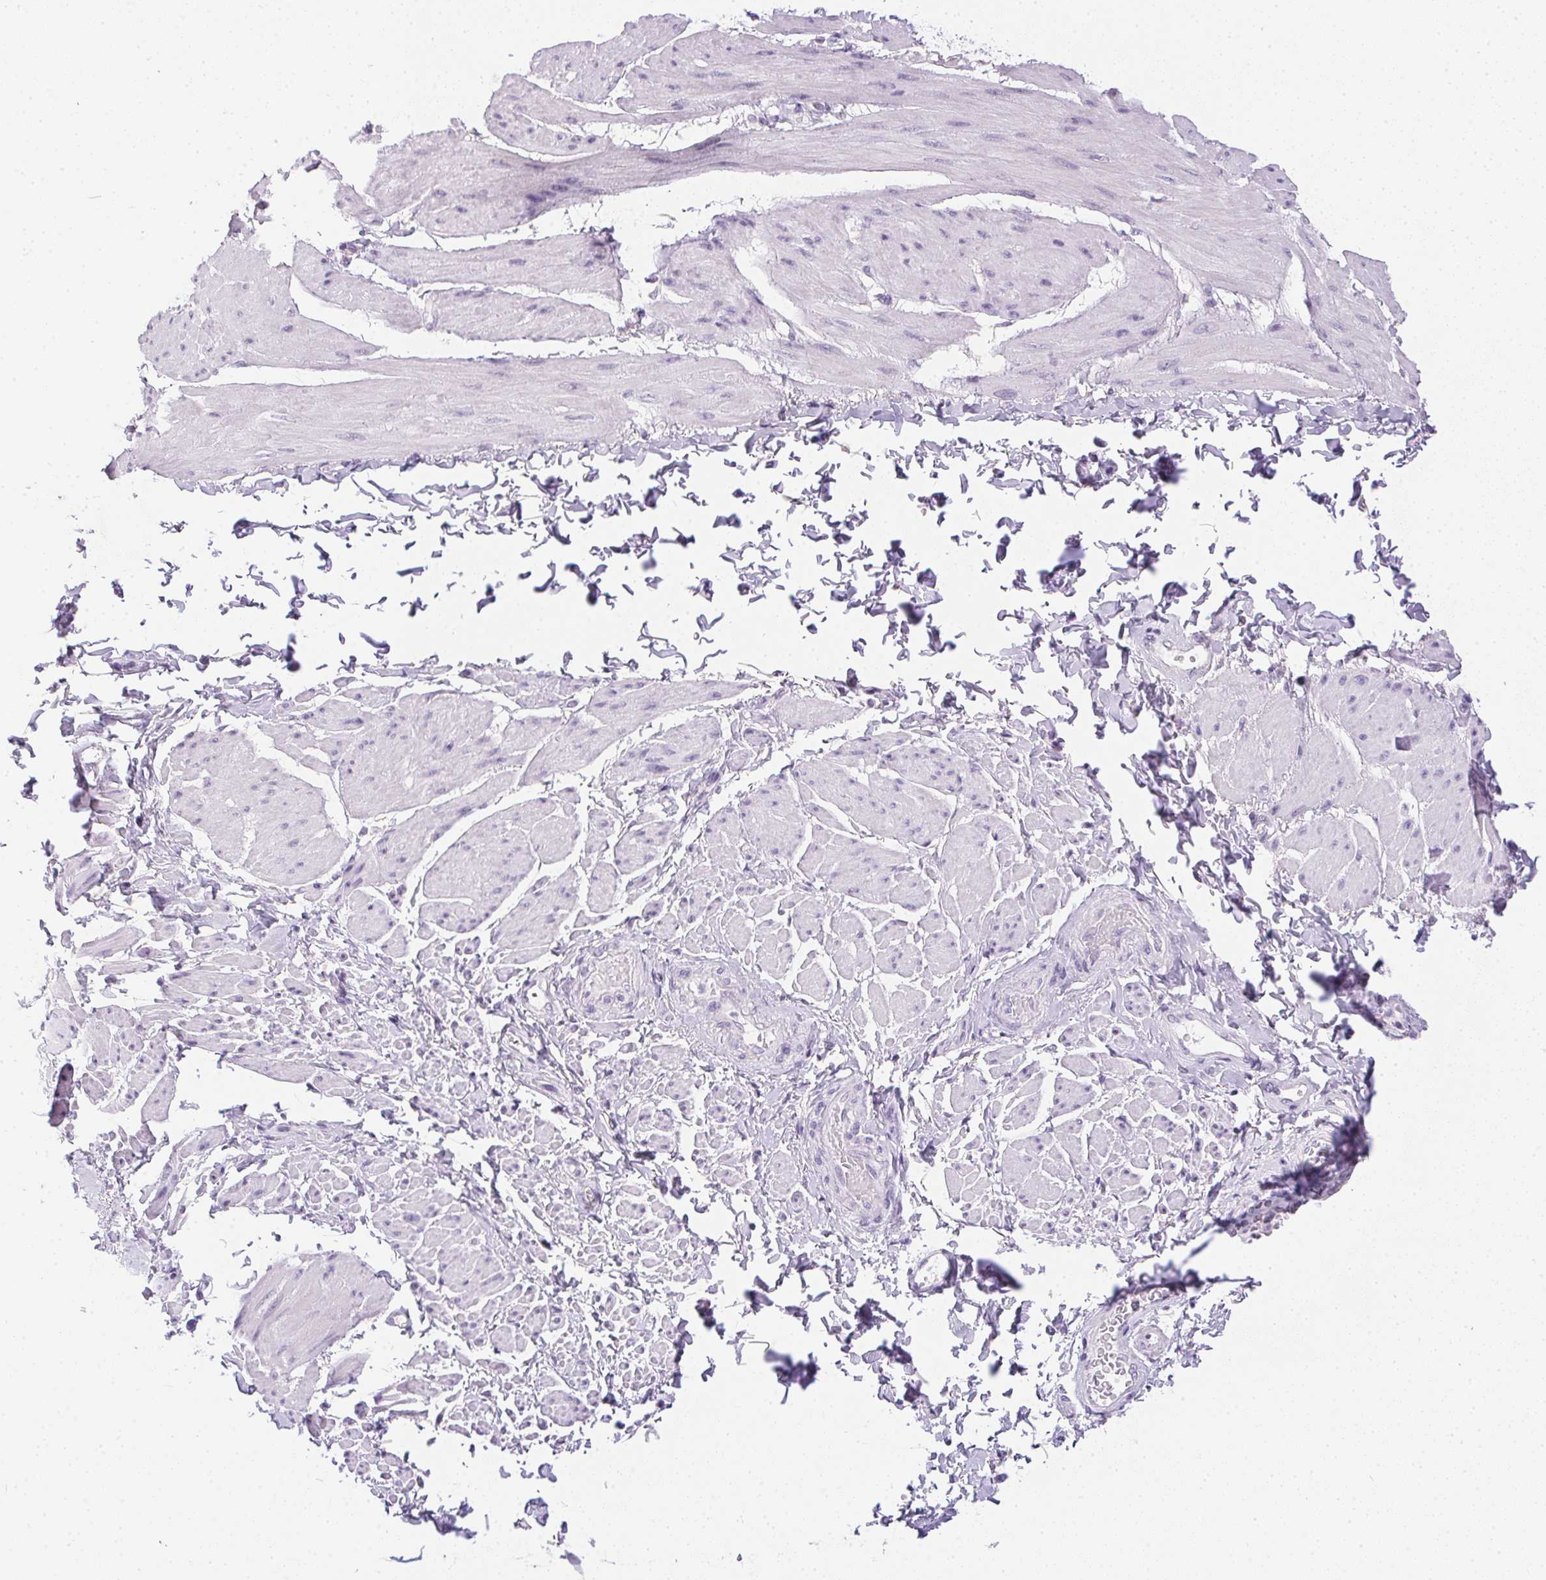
{"staining": {"intensity": "negative", "quantity": "none", "location": "none"}, "tissue": "adipose tissue", "cell_type": "Adipocytes", "image_type": "normal", "snomed": [{"axis": "morphology", "description": "Normal tissue, NOS"}, {"axis": "topography", "description": "Prostate"}, {"axis": "topography", "description": "Peripheral nerve tissue"}], "caption": "Immunohistochemistry (IHC) image of normal adipose tissue stained for a protein (brown), which shows no expression in adipocytes.", "gene": "PRL", "patient": {"sex": "male", "age": 55}}